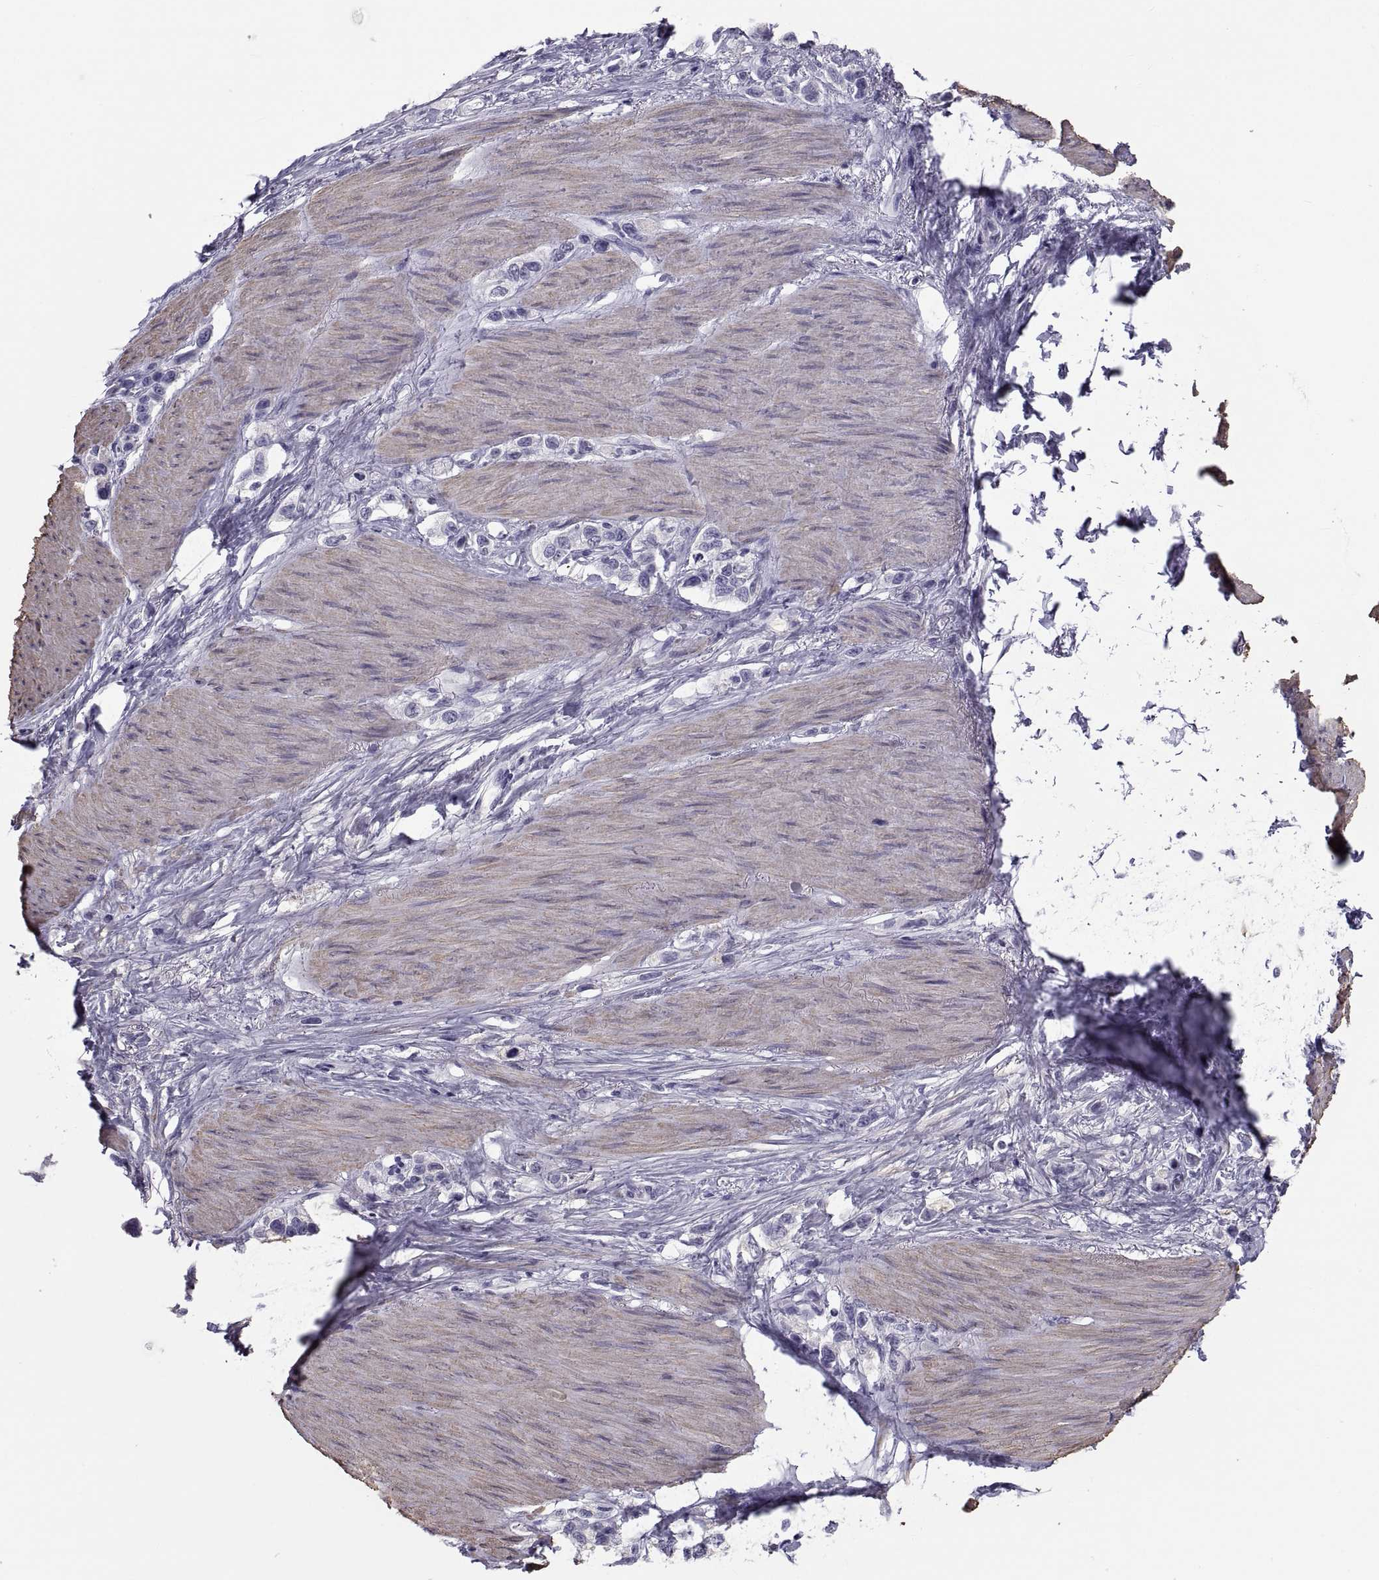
{"staining": {"intensity": "negative", "quantity": "none", "location": "none"}, "tissue": "stomach cancer", "cell_type": "Tumor cells", "image_type": "cancer", "snomed": [{"axis": "morphology", "description": "Normal tissue, NOS"}, {"axis": "morphology", "description": "Adenocarcinoma, NOS"}, {"axis": "morphology", "description": "Adenocarcinoma, High grade"}, {"axis": "topography", "description": "Stomach, upper"}, {"axis": "topography", "description": "Stomach"}], "caption": "IHC of human stomach cancer displays no staining in tumor cells. (IHC, brightfield microscopy, high magnification).", "gene": "MAGEB1", "patient": {"sex": "female", "age": 65}}